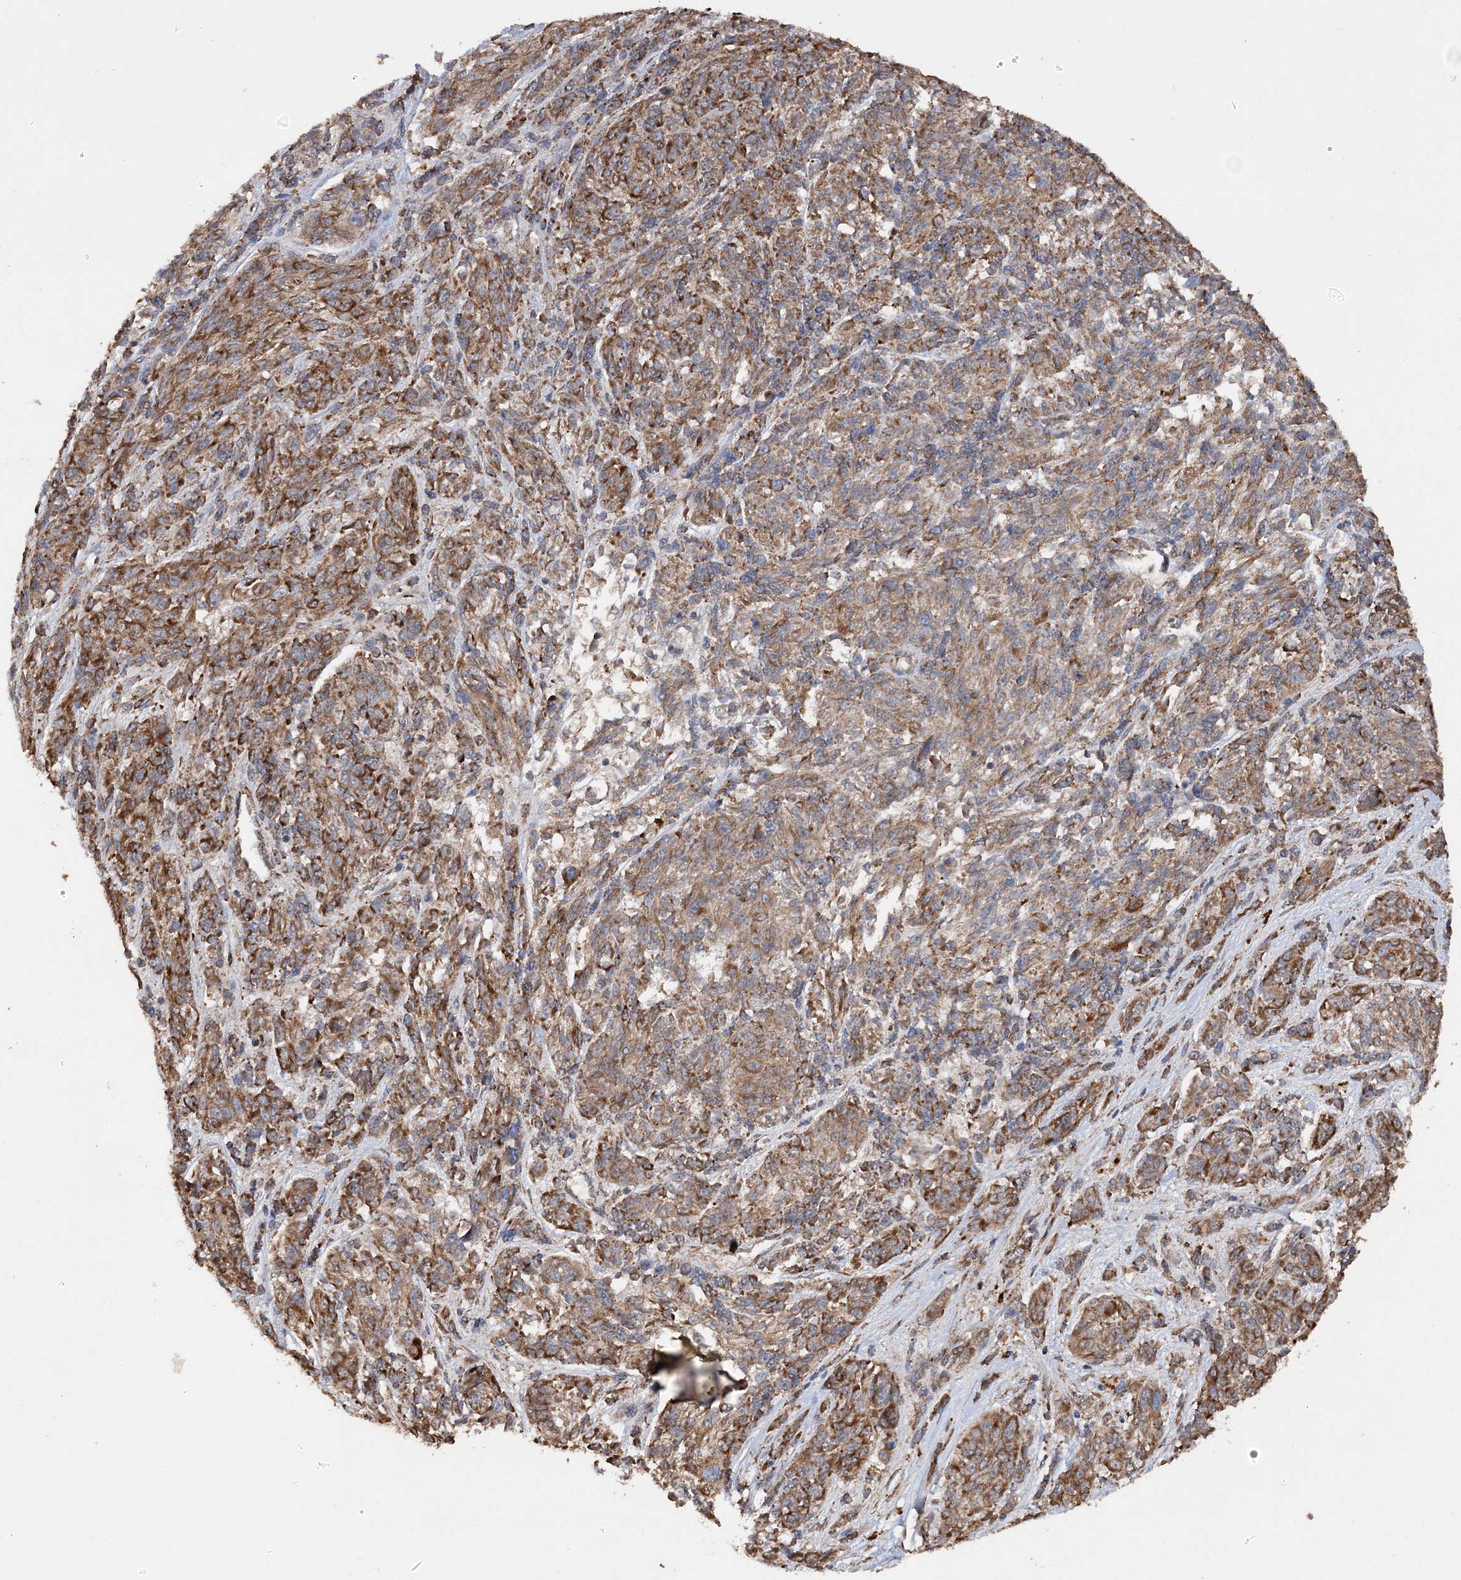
{"staining": {"intensity": "moderate", "quantity": ">75%", "location": "cytoplasmic/membranous"}, "tissue": "melanoma", "cell_type": "Tumor cells", "image_type": "cancer", "snomed": [{"axis": "morphology", "description": "Malignant melanoma, NOS"}, {"axis": "topography", "description": "Skin"}], "caption": "Moderate cytoplasmic/membranous staining is seen in about >75% of tumor cells in melanoma. (DAB = brown stain, brightfield microscopy at high magnification).", "gene": "POC5", "patient": {"sex": "male", "age": 53}}